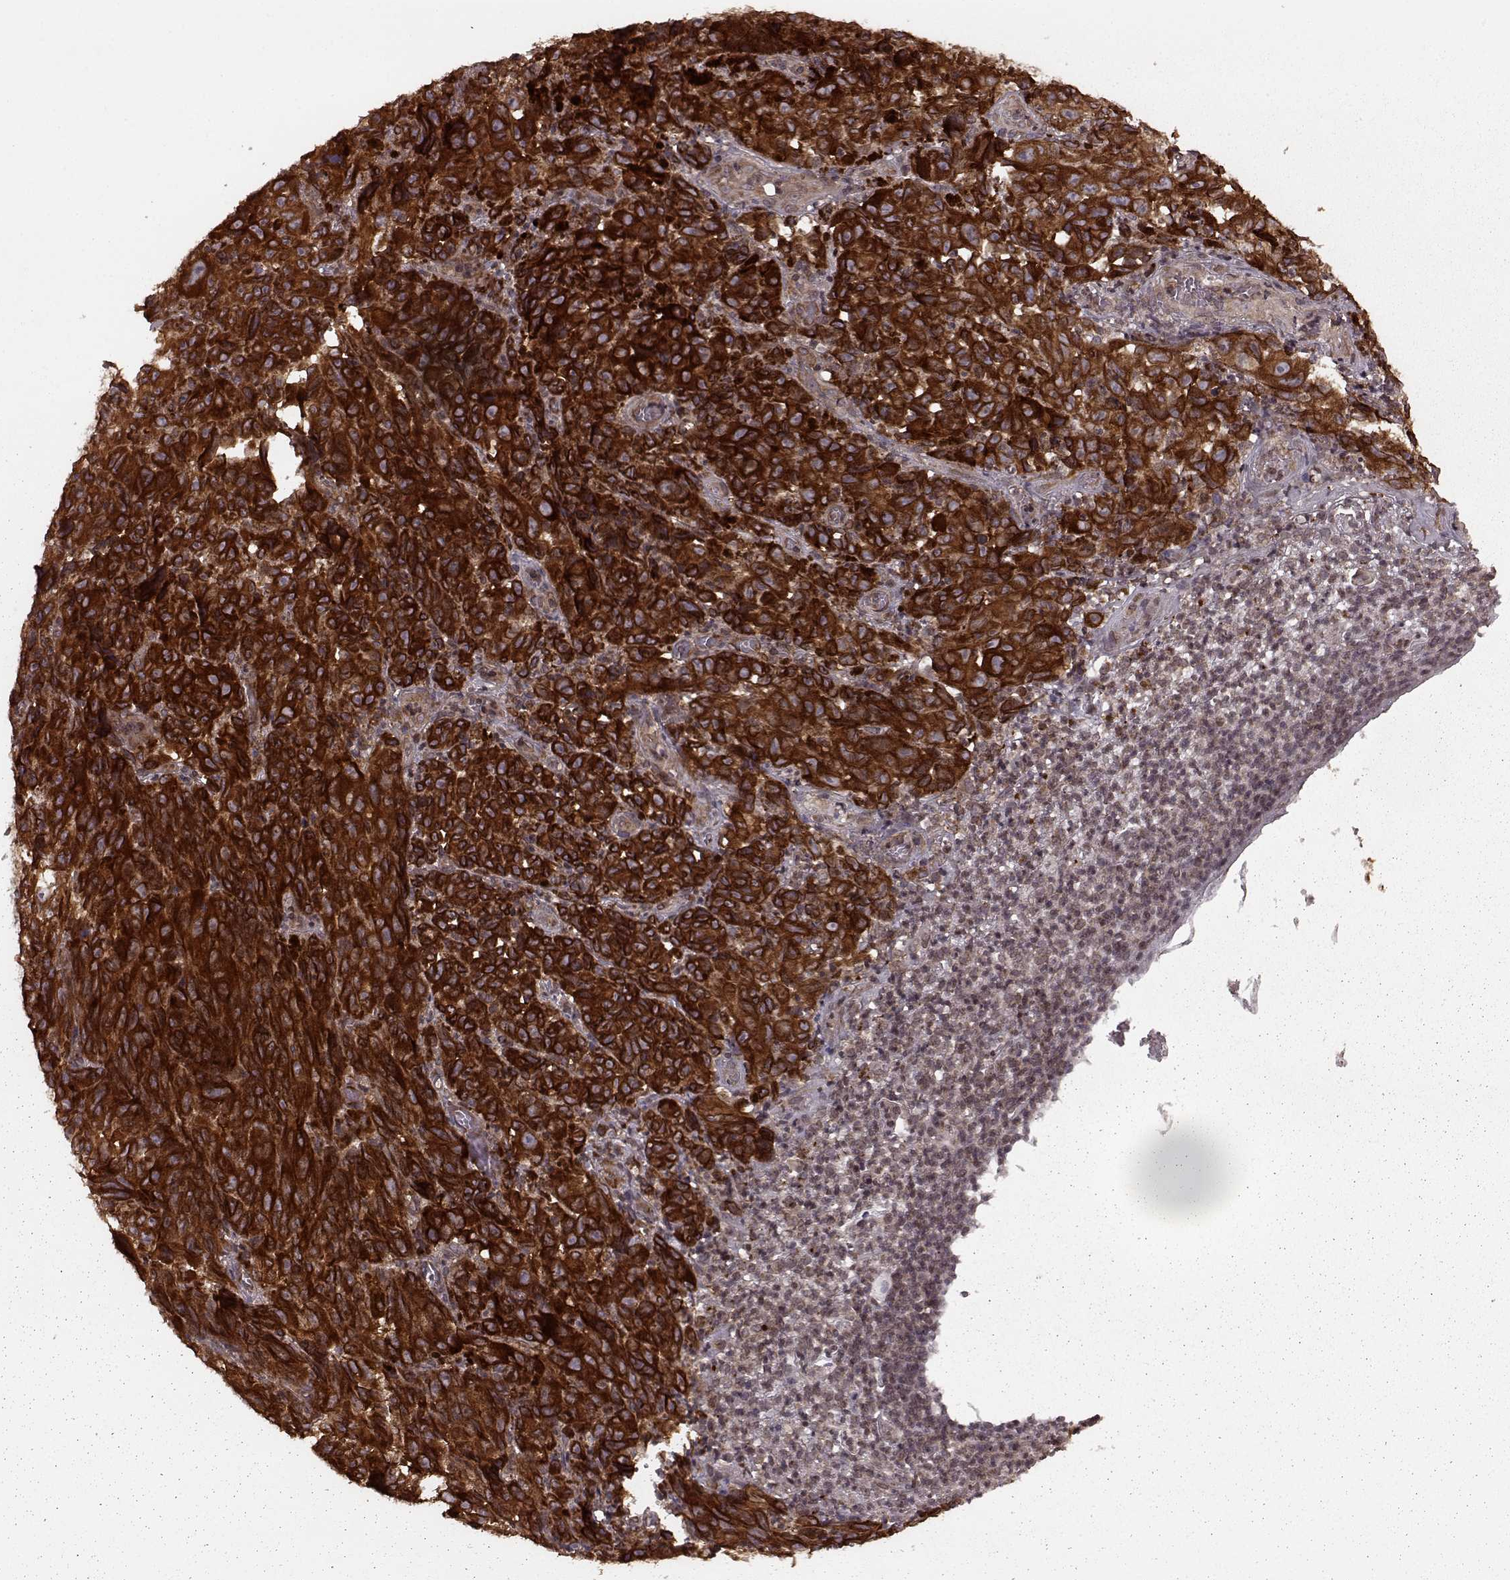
{"staining": {"intensity": "strong", "quantity": ">75%", "location": "cytoplasmic/membranous"}, "tissue": "melanoma", "cell_type": "Tumor cells", "image_type": "cancer", "snomed": [{"axis": "morphology", "description": "Malignant melanoma, NOS"}, {"axis": "topography", "description": "Vulva, labia, clitoris and Bartholin´s gland, NO"}], "caption": "Protein expression by immunohistochemistry reveals strong cytoplasmic/membranous positivity in approximately >75% of tumor cells in malignant melanoma. The staining was performed using DAB (3,3'-diaminobenzidine) to visualize the protein expression in brown, while the nuclei were stained in blue with hematoxylin (Magnification: 20x).", "gene": "AGPAT1", "patient": {"sex": "female", "age": 75}}